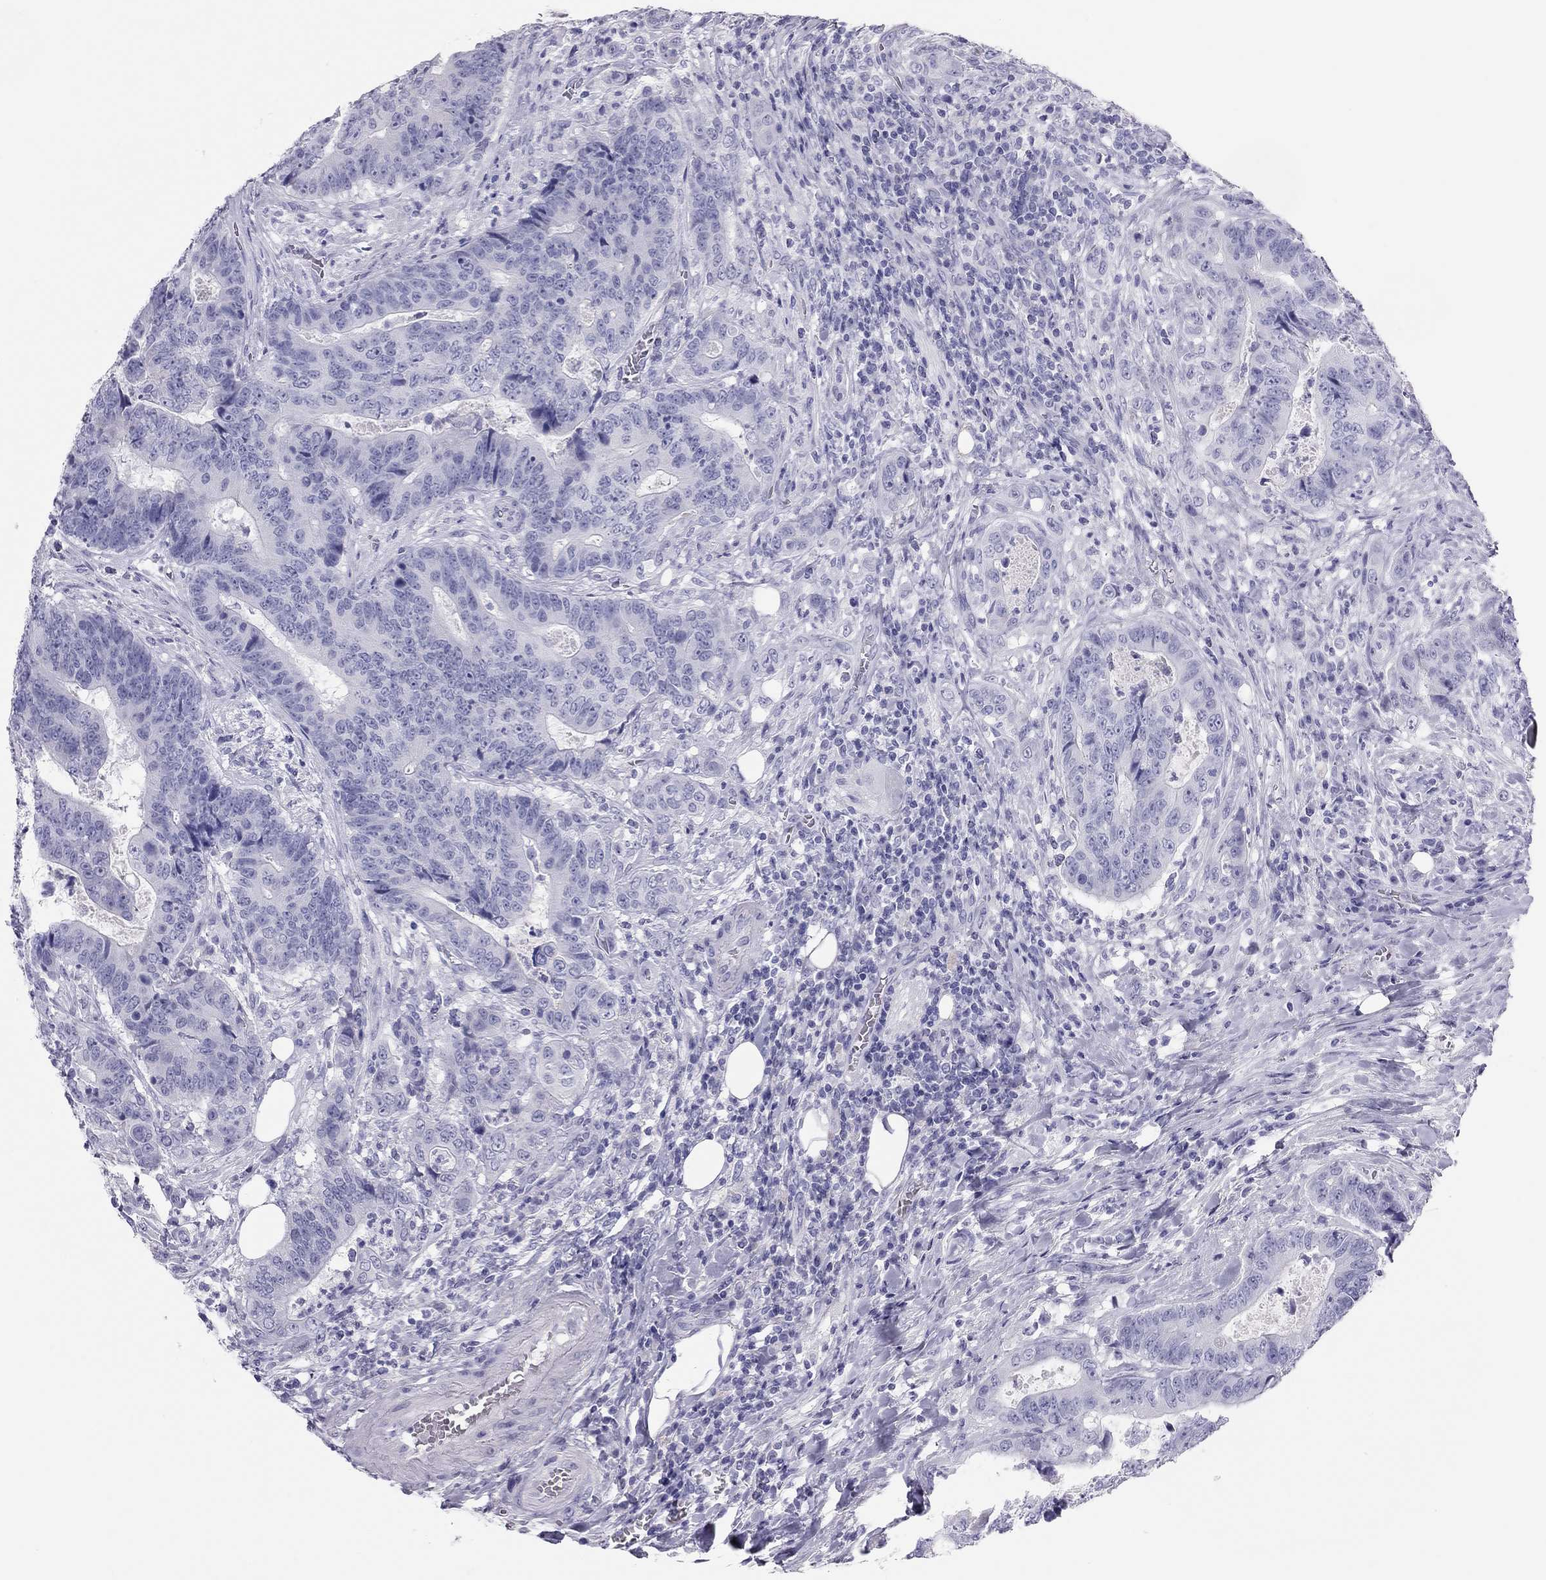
{"staining": {"intensity": "negative", "quantity": "none", "location": "none"}, "tissue": "colorectal cancer", "cell_type": "Tumor cells", "image_type": "cancer", "snomed": [{"axis": "morphology", "description": "Adenocarcinoma, NOS"}, {"axis": "topography", "description": "Colon"}], "caption": "DAB immunohistochemical staining of adenocarcinoma (colorectal) reveals no significant positivity in tumor cells.", "gene": "TRPM3", "patient": {"sex": "female", "age": 48}}